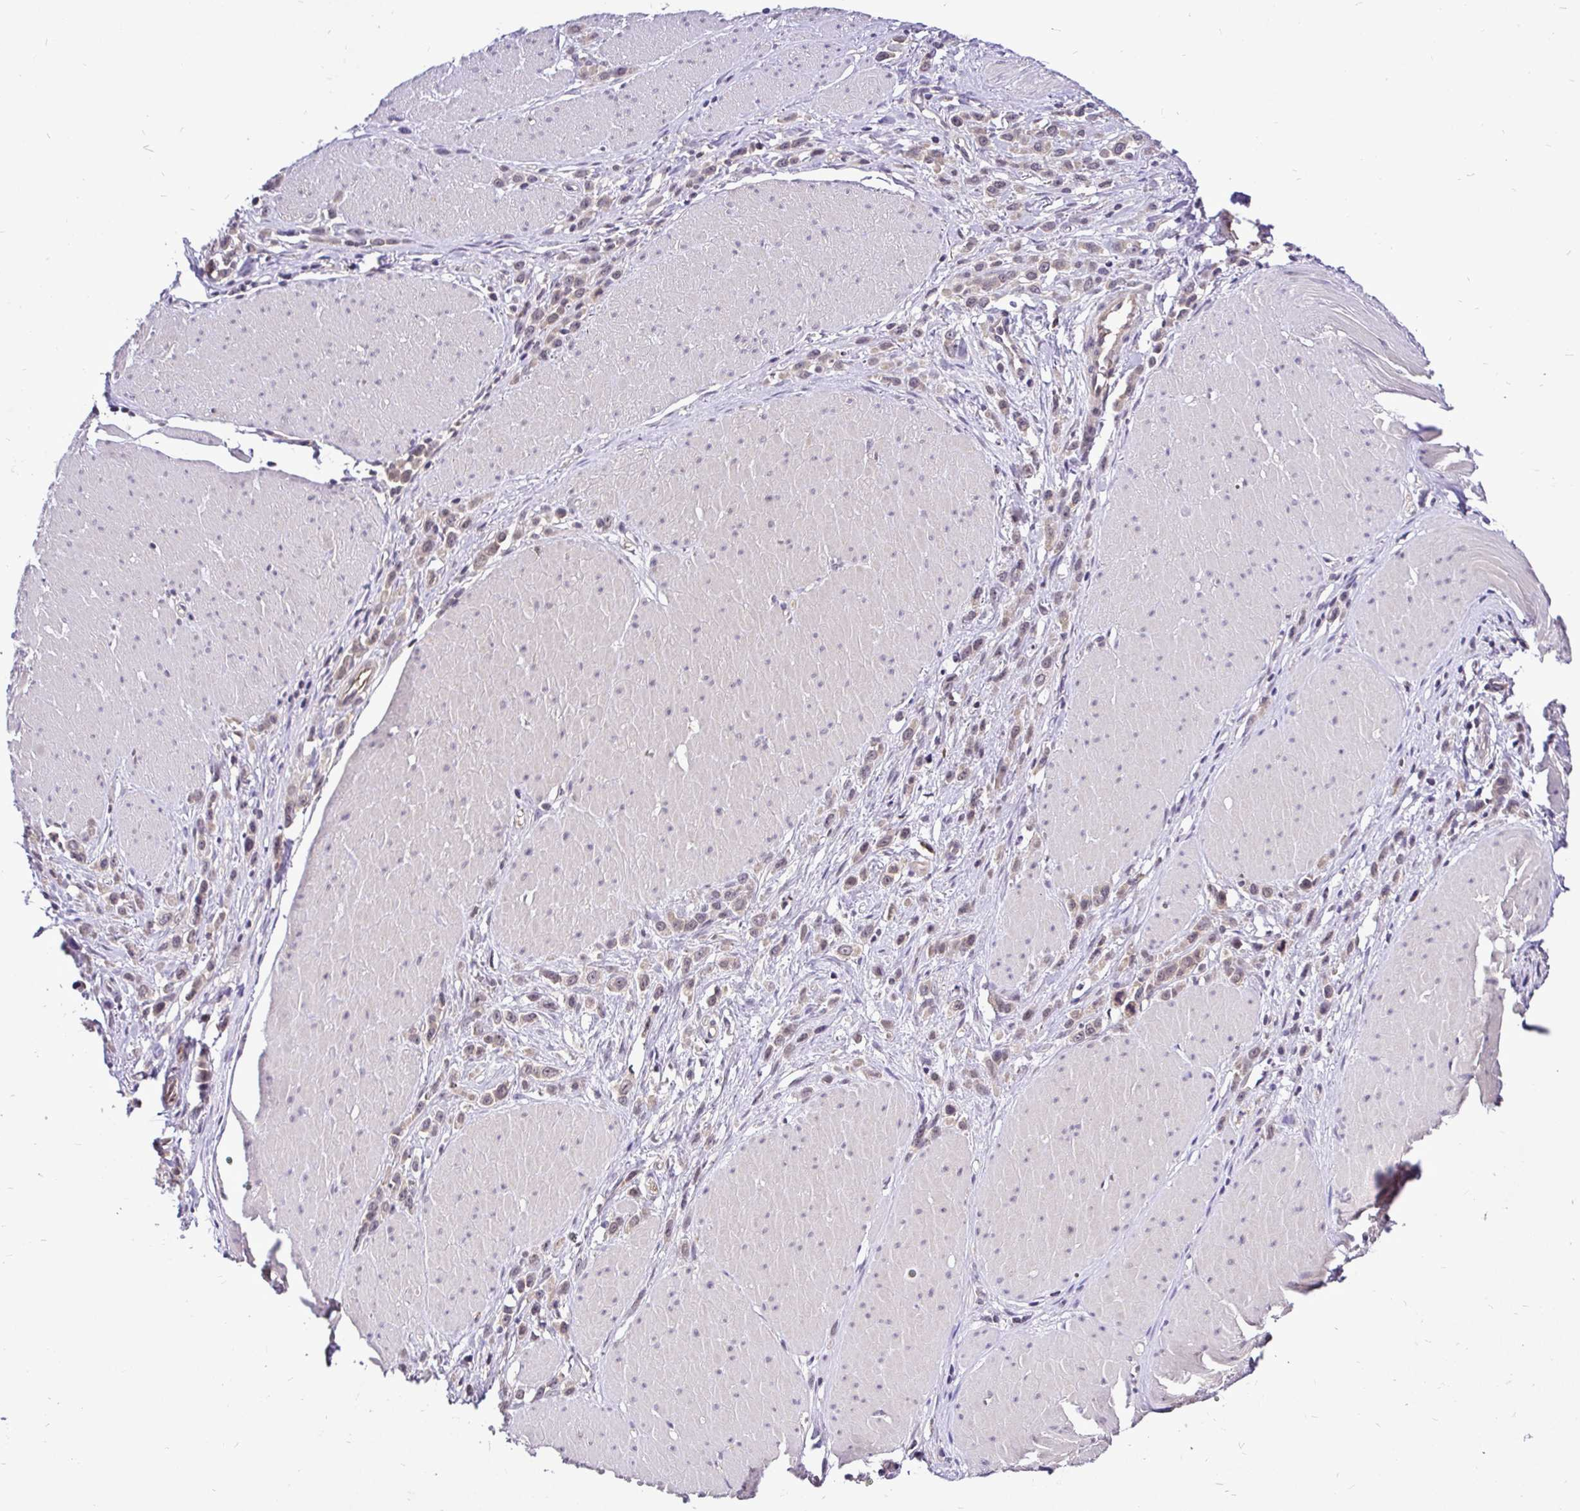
{"staining": {"intensity": "weak", "quantity": ">75%", "location": "cytoplasmic/membranous,nuclear"}, "tissue": "stomach cancer", "cell_type": "Tumor cells", "image_type": "cancer", "snomed": [{"axis": "morphology", "description": "Adenocarcinoma, NOS"}, {"axis": "topography", "description": "Stomach"}], "caption": "Protein staining by immunohistochemistry shows weak cytoplasmic/membranous and nuclear expression in about >75% of tumor cells in adenocarcinoma (stomach).", "gene": "UBE2M", "patient": {"sex": "male", "age": 47}}